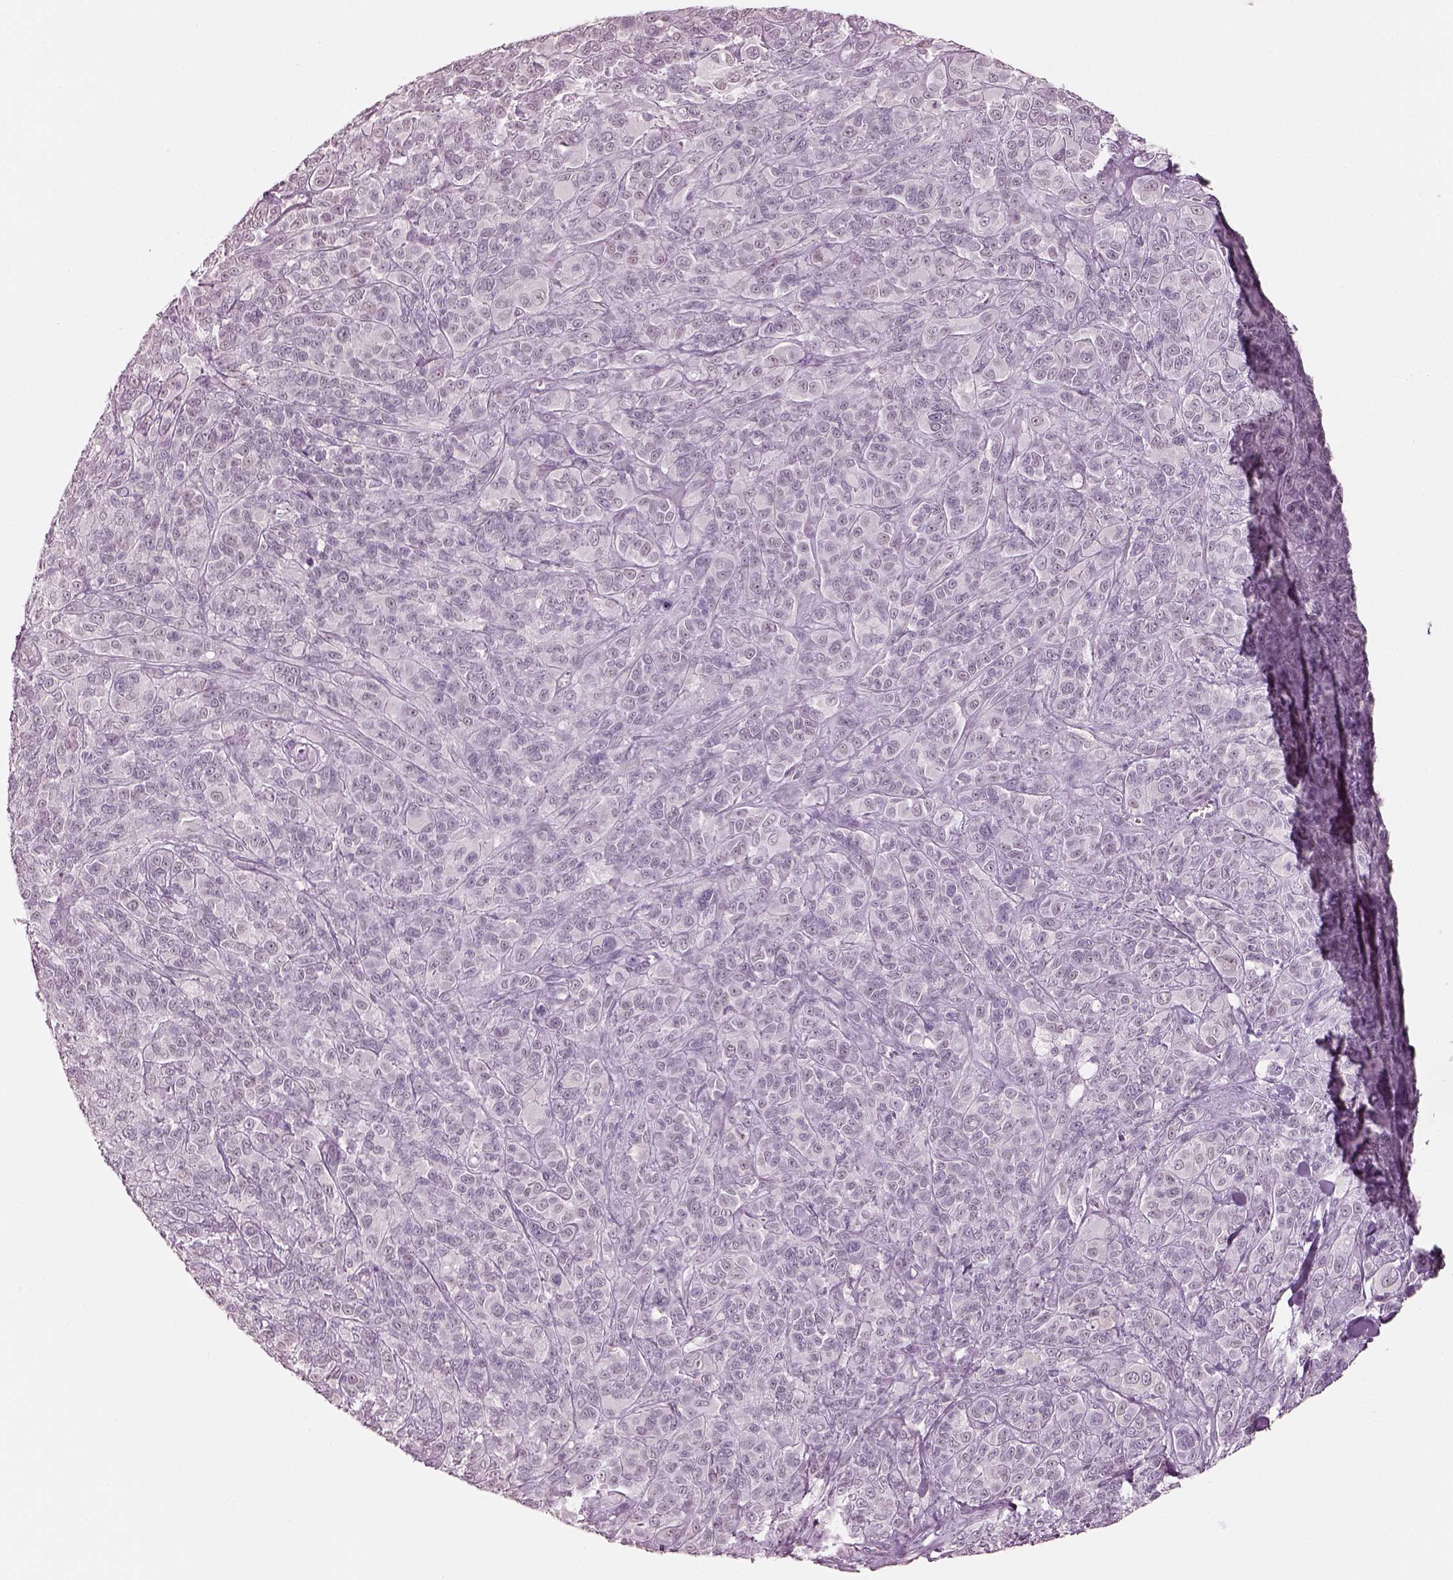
{"staining": {"intensity": "negative", "quantity": "none", "location": "none"}, "tissue": "melanoma", "cell_type": "Tumor cells", "image_type": "cancer", "snomed": [{"axis": "morphology", "description": "Malignant melanoma, NOS"}, {"axis": "topography", "description": "Skin"}], "caption": "This is an IHC micrograph of human malignant melanoma. There is no expression in tumor cells.", "gene": "ELSPBP1", "patient": {"sex": "female", "age": 87}}